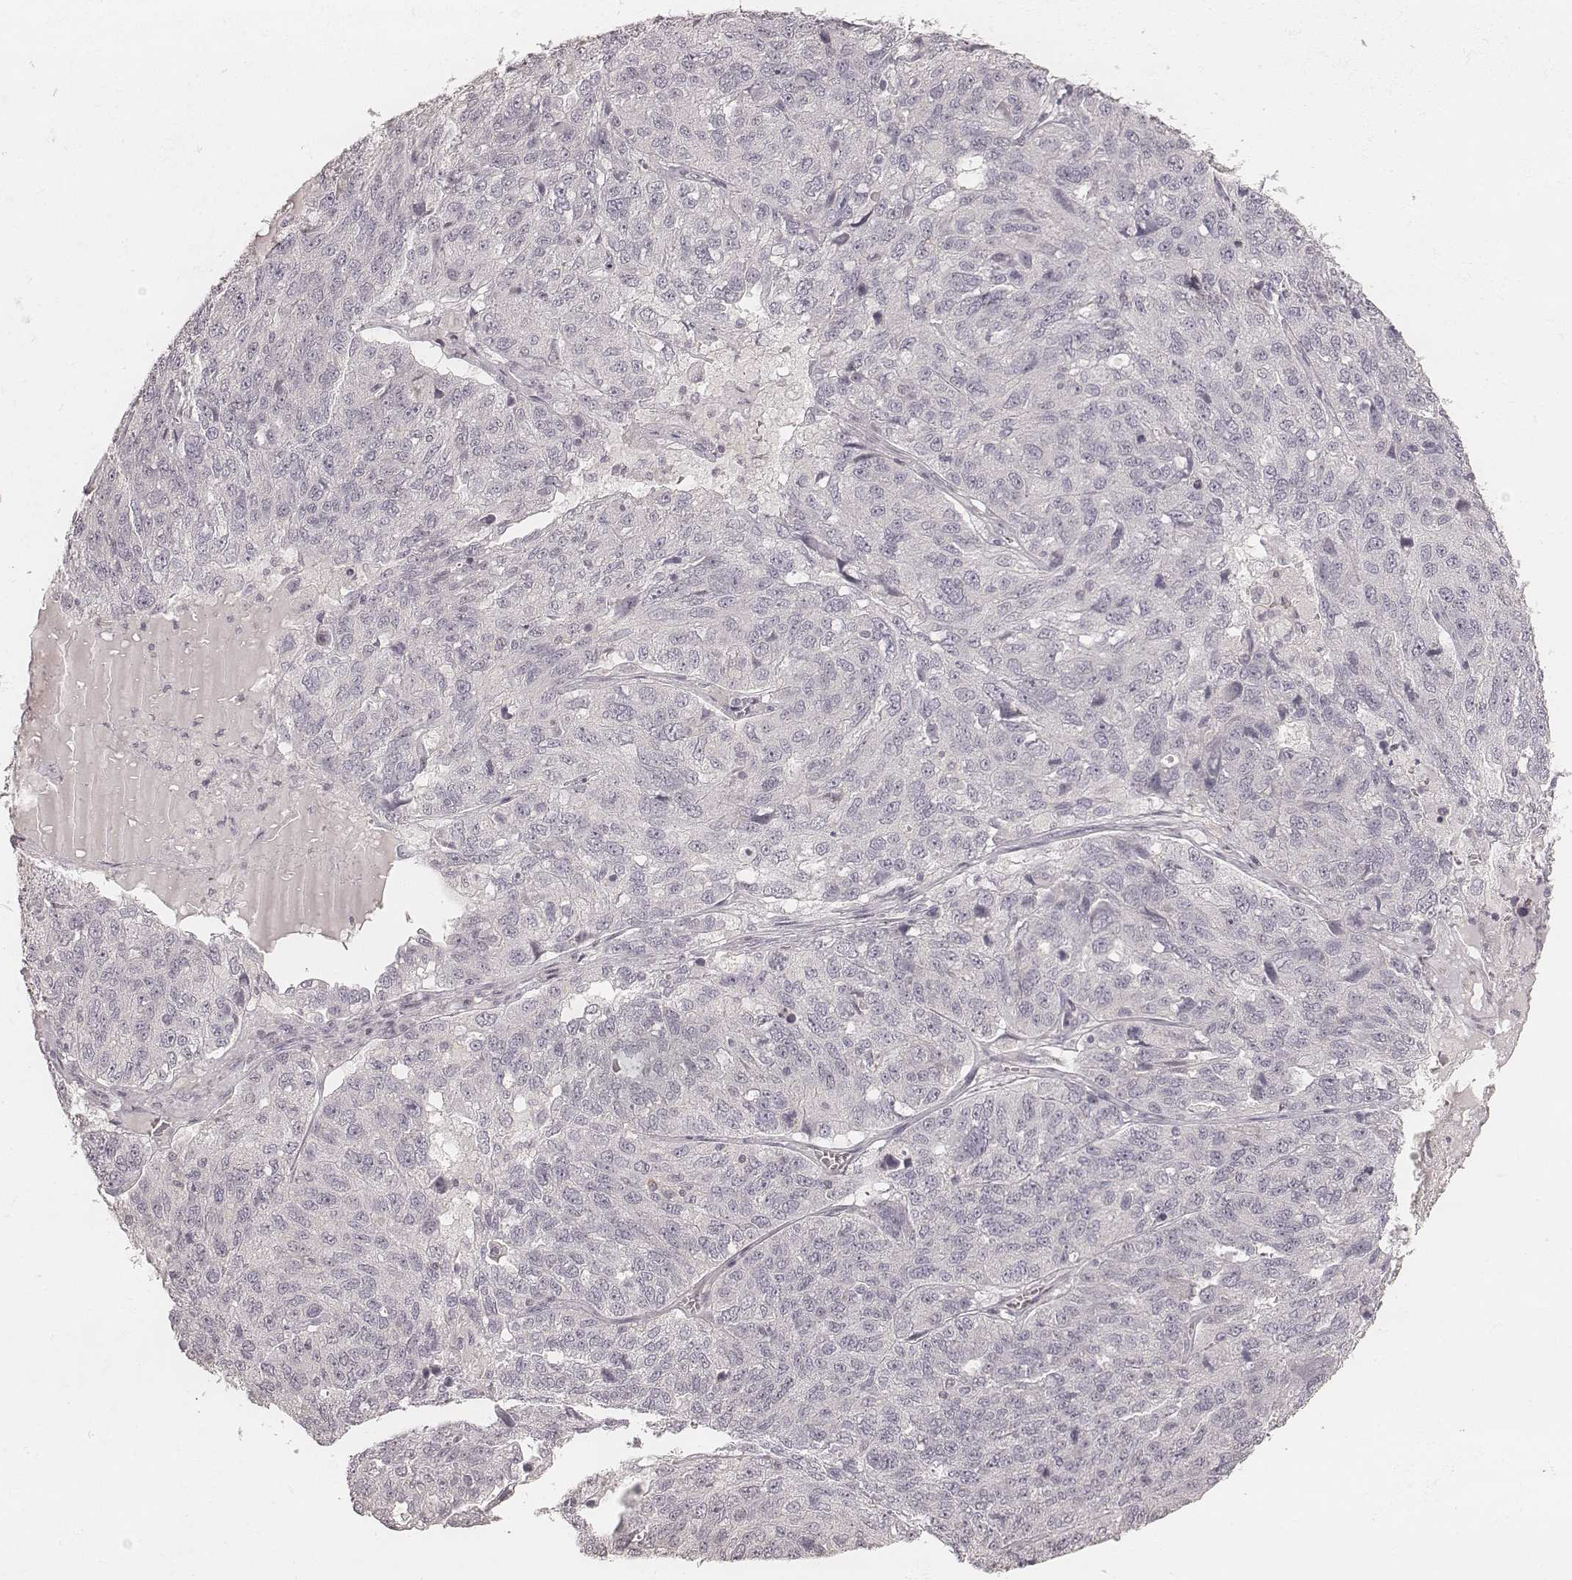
{"staining": {"intensity": "negative", "quantity": "none", "location": "none"}, "tissue": "ovarian cancer", "cell_type": "Tumor cells", "image_type": "cancer", "snomed": [{"axis": "morphology", "description": "Cystadenocarcinoma, serous, NOS"}, {"axis": "topography", "description": "Ovary"}], "caption": "DAB immunohistochemical staining of human ovarian cancer displays no significant expression in tumor cells.", "gene": "ACACB", "patient": {"sex": "female", "age": 71}}